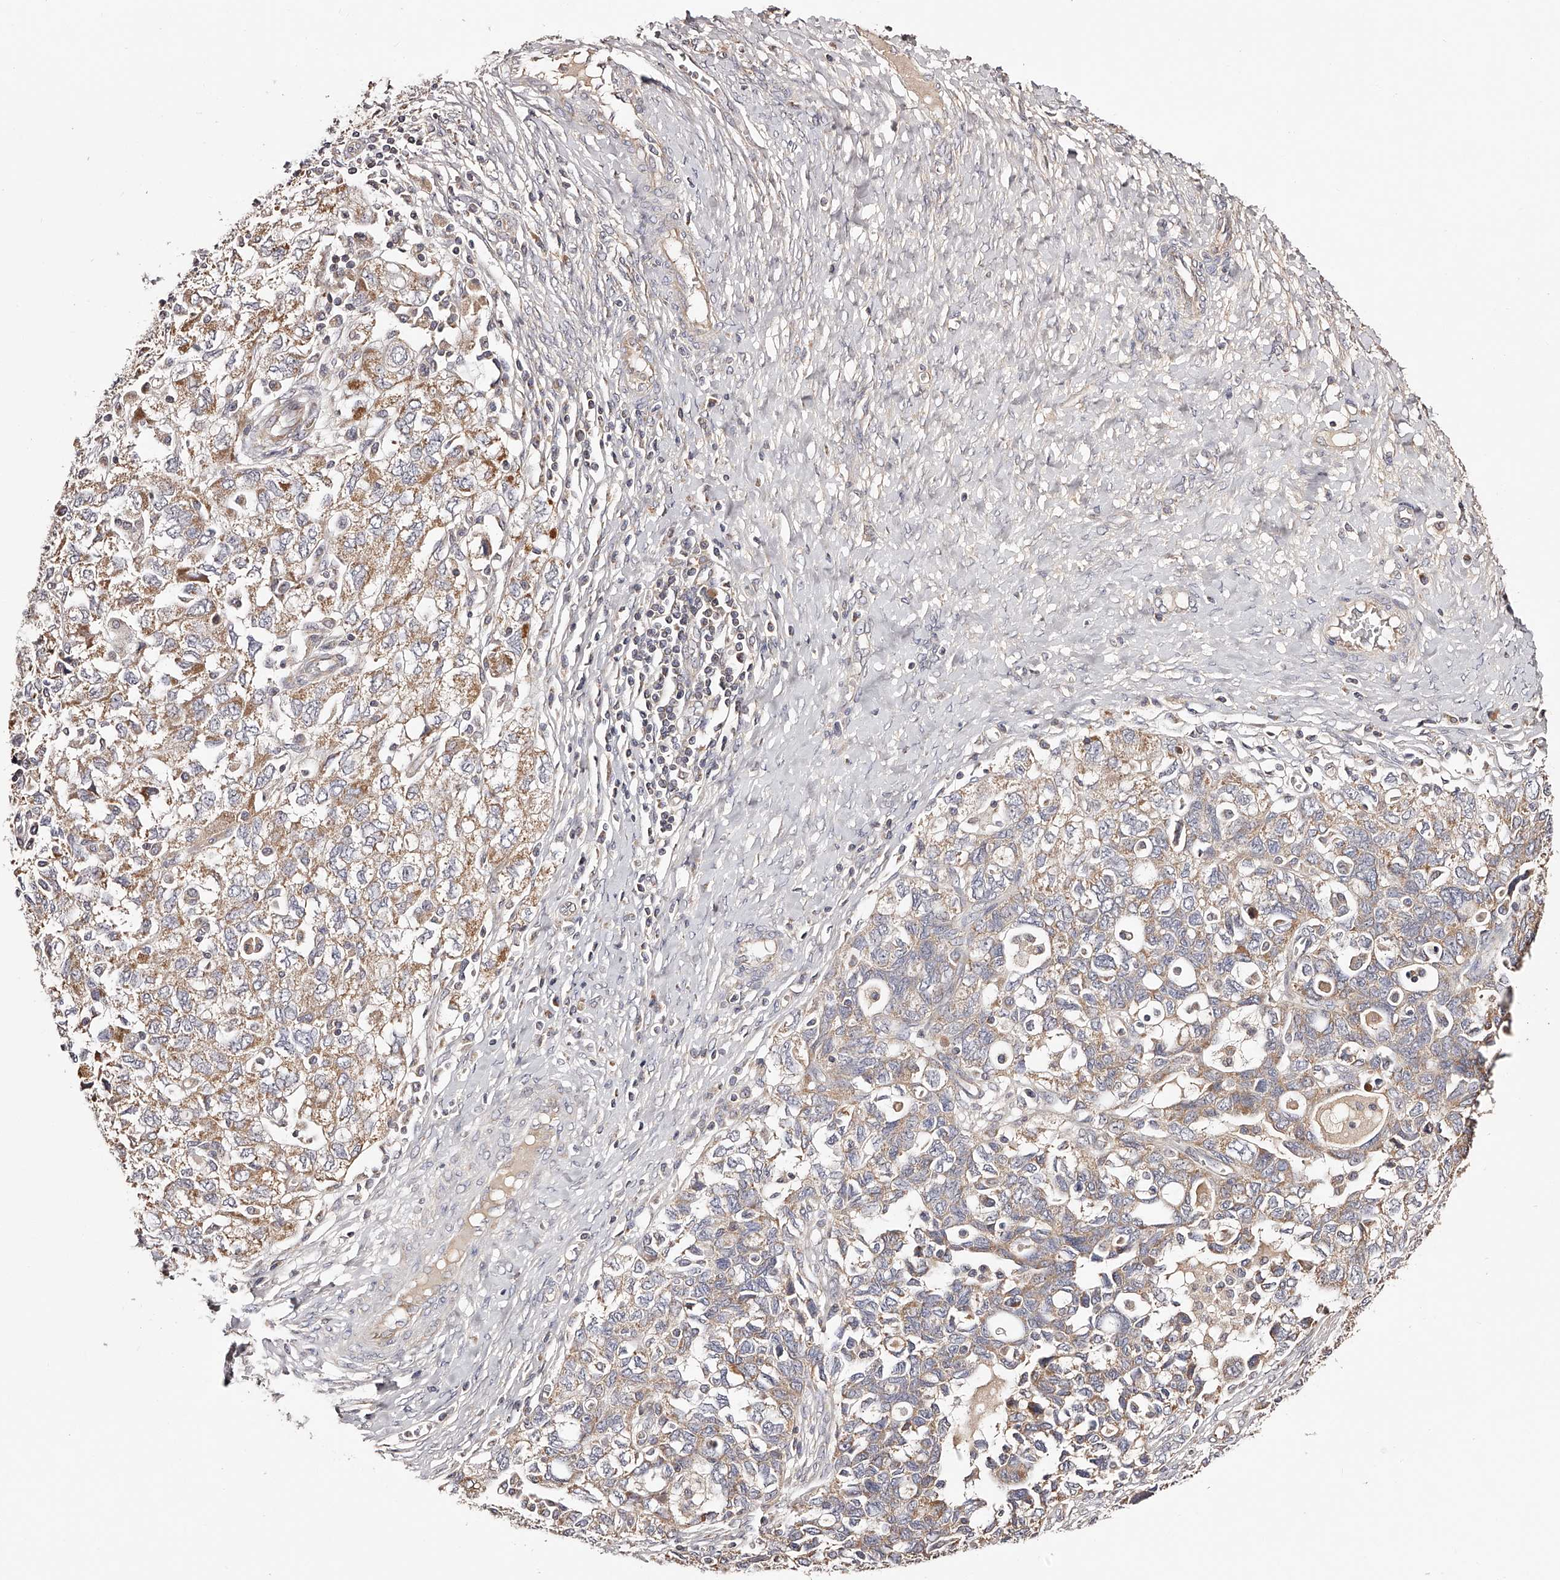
{"staining": {"intensity": "moderate", "quantity": ">75%", "location": "cytoplasmic/membranous"}, "tissue": "ovarian cancer", "cell_type": "Tumor cells", "image_type": "cancer", "snomed": [{"axis": "morphology", "description": "Carcinoma, NOS"}, {"axis": "morphology", "description": "Cystadenocarcinoma, serous, NOS"}, {"axis": "topography", "description": "Ovary"}], "caption": "Ovarian carcinoma stained with a brown dye exhibits moderate cytoplasmic/membranous positive staining in approximately >75% of tumor cells.", "gene": "USP21", "patient": {"sex": "female", "age": 69}}